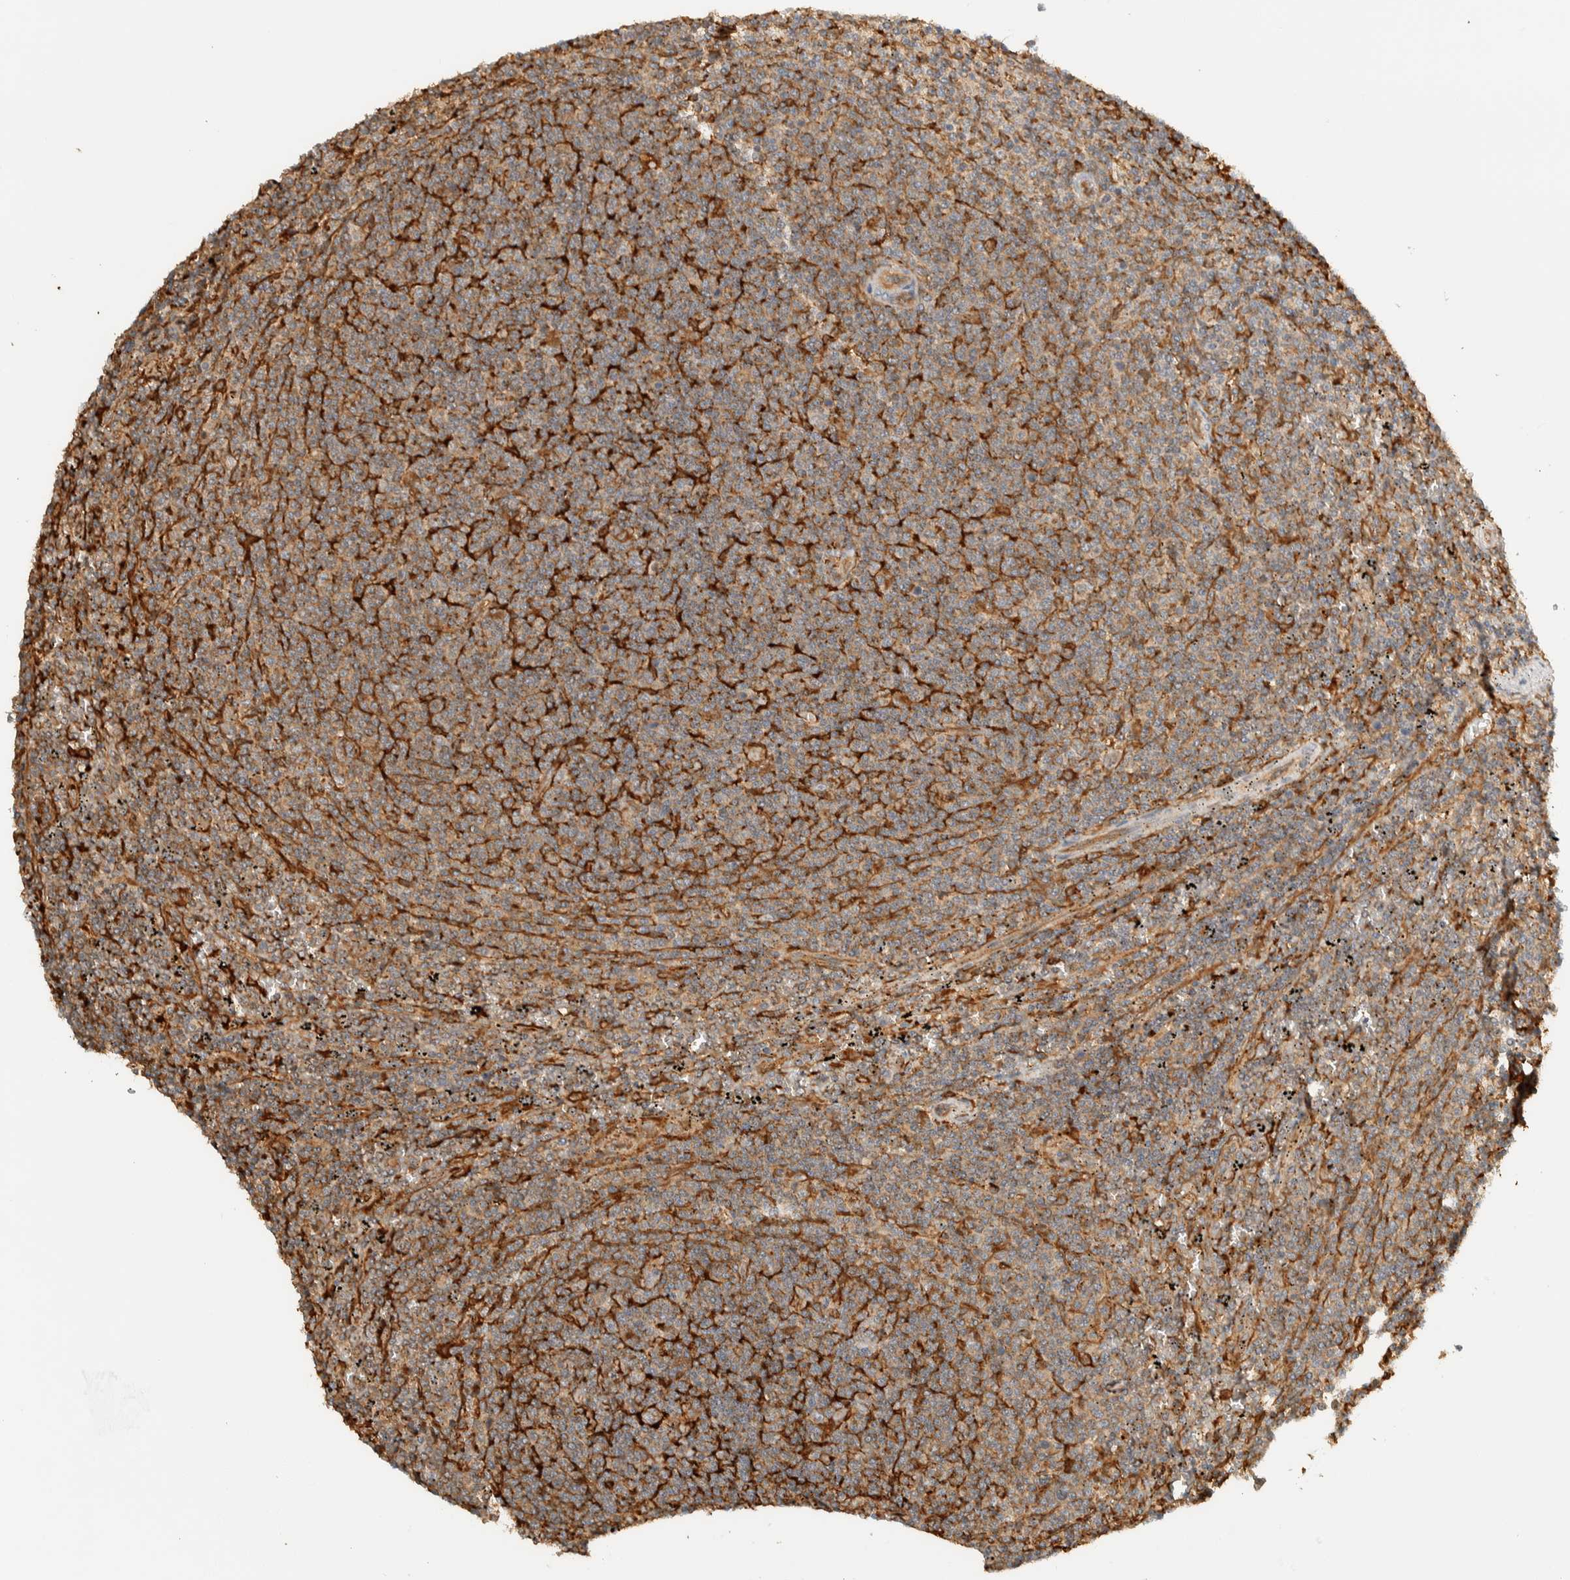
{"staining": {"intensity": "moderate", "quantity": ">75%", "location": "cytoplasmic/membranous"}, "tissue": "lymphoma", "cell_type": "Tumor cells", "image_type": "cancer", "snomed": [{"axis": "morphology", "description": "Malignant lymphoma, non-Hodgkin's type, Low grade"}, {"axis": "topography", "description": "Spleen"}], "caption": "The immunohistochemical stain highlights moderate cytoplasmic/membranous positivity in tumor cells of low-grade malignant lymphoma, non-Hodgkin's type tissue. The staining is performed using DAB (3,3'-diaminobenzidine) brown chromogen to label protein expression. The nuclei are counter-stained blue using hematoxylin.", "gene": "TMEM192", "patient": {"sex": "female", "age": 50}}